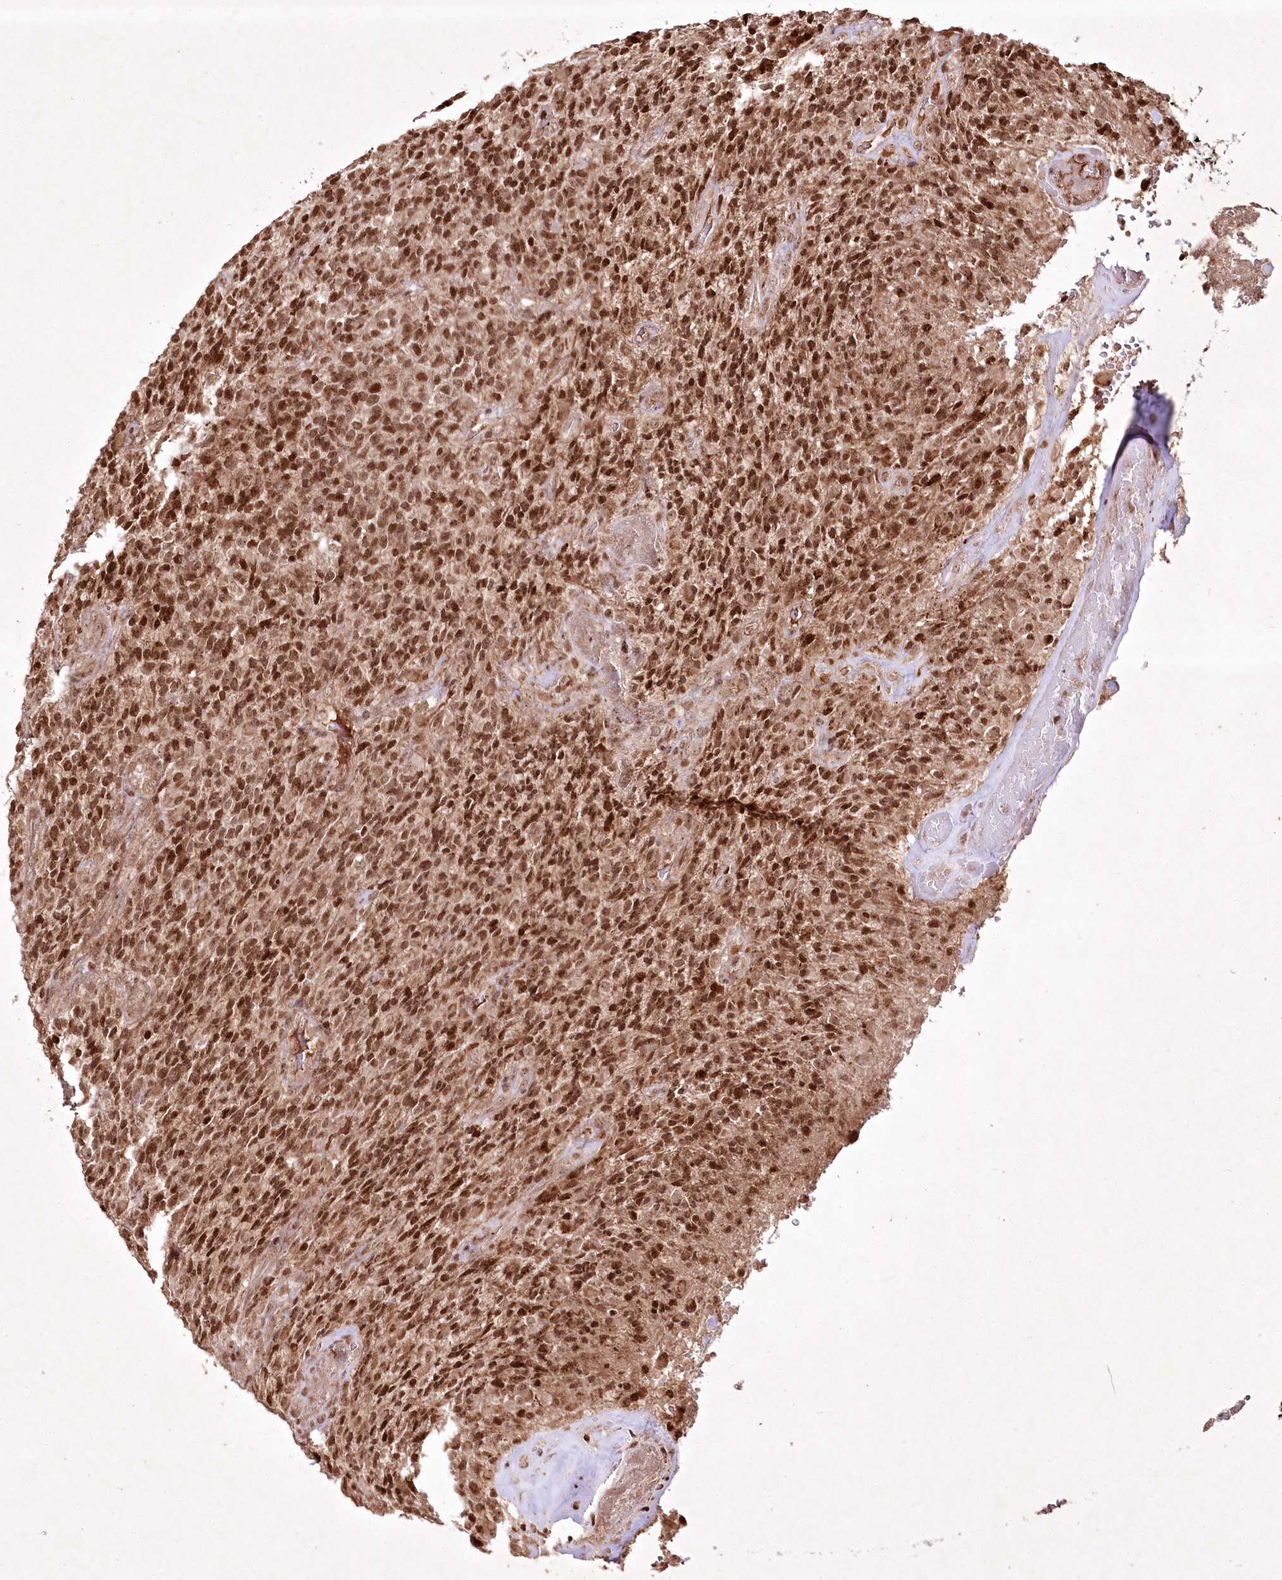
{"staining": {"intensity": "moderate", "quantity": ">75%", "location": "nuclear"}, "tissue": "glioma", "cell_type": "Tumor cells", "image_type": "cancer", "snomed": [{"axis": "morphology", "description": "Glioma, malignant, High grade"}, {"axis": "topography", "description": "Brain"}], "caption": "Immunohistochemical staining of human glioma reveals medium levels of moderate nuclear protein positivity in approximately >75% of tumor cells. The staining was performed using DAB to visualize the protein expression in brown, while the nuclei were stained in blue with hematoxylin (Magnification: 20x).", "gene": "CARM1", "patient": {"sex": "male", "age": 71}}